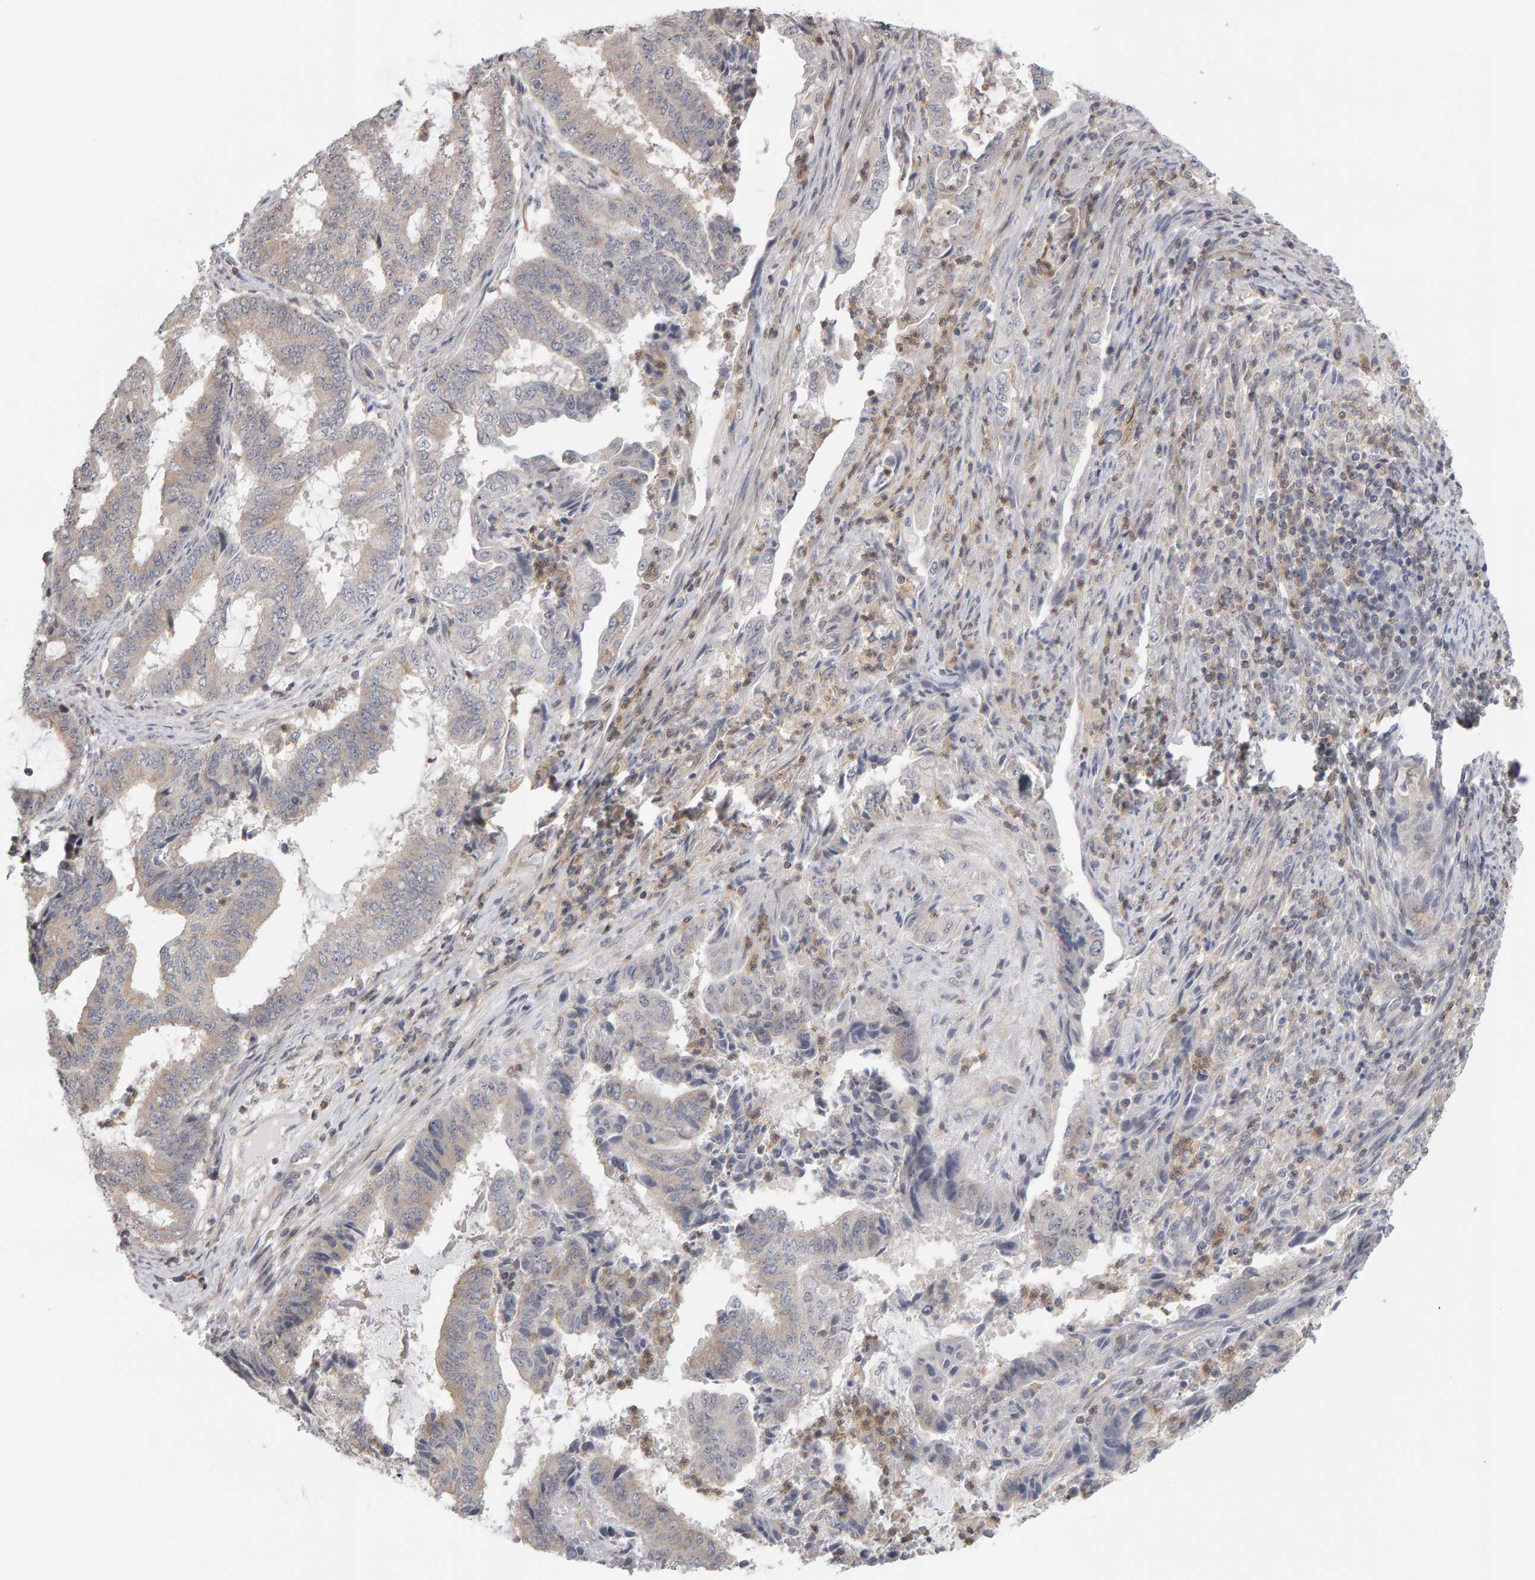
{"staining": {"intensity": "weak", "quantity": "<25%", "location": "cytoplasmic/membranous"}, "tissue": "endometrial cancer", "cell_type": "Tumor cells", "image_type": "cancer", "snomed": [{"axis": "morphology", "description": "Adenocarcinoma, NOS"}, {"axis": "topography", "description": "Endometrium"}], "caption": "An immunohistochemistry (IHC) image of endometrial cancer (adenocarcinoma) is shown. There is no staining in tumor cells of endometrial cancer (adenocarcinoma).", "gene": "MSRA", "patient": {"sex": "female", "age": 51}}